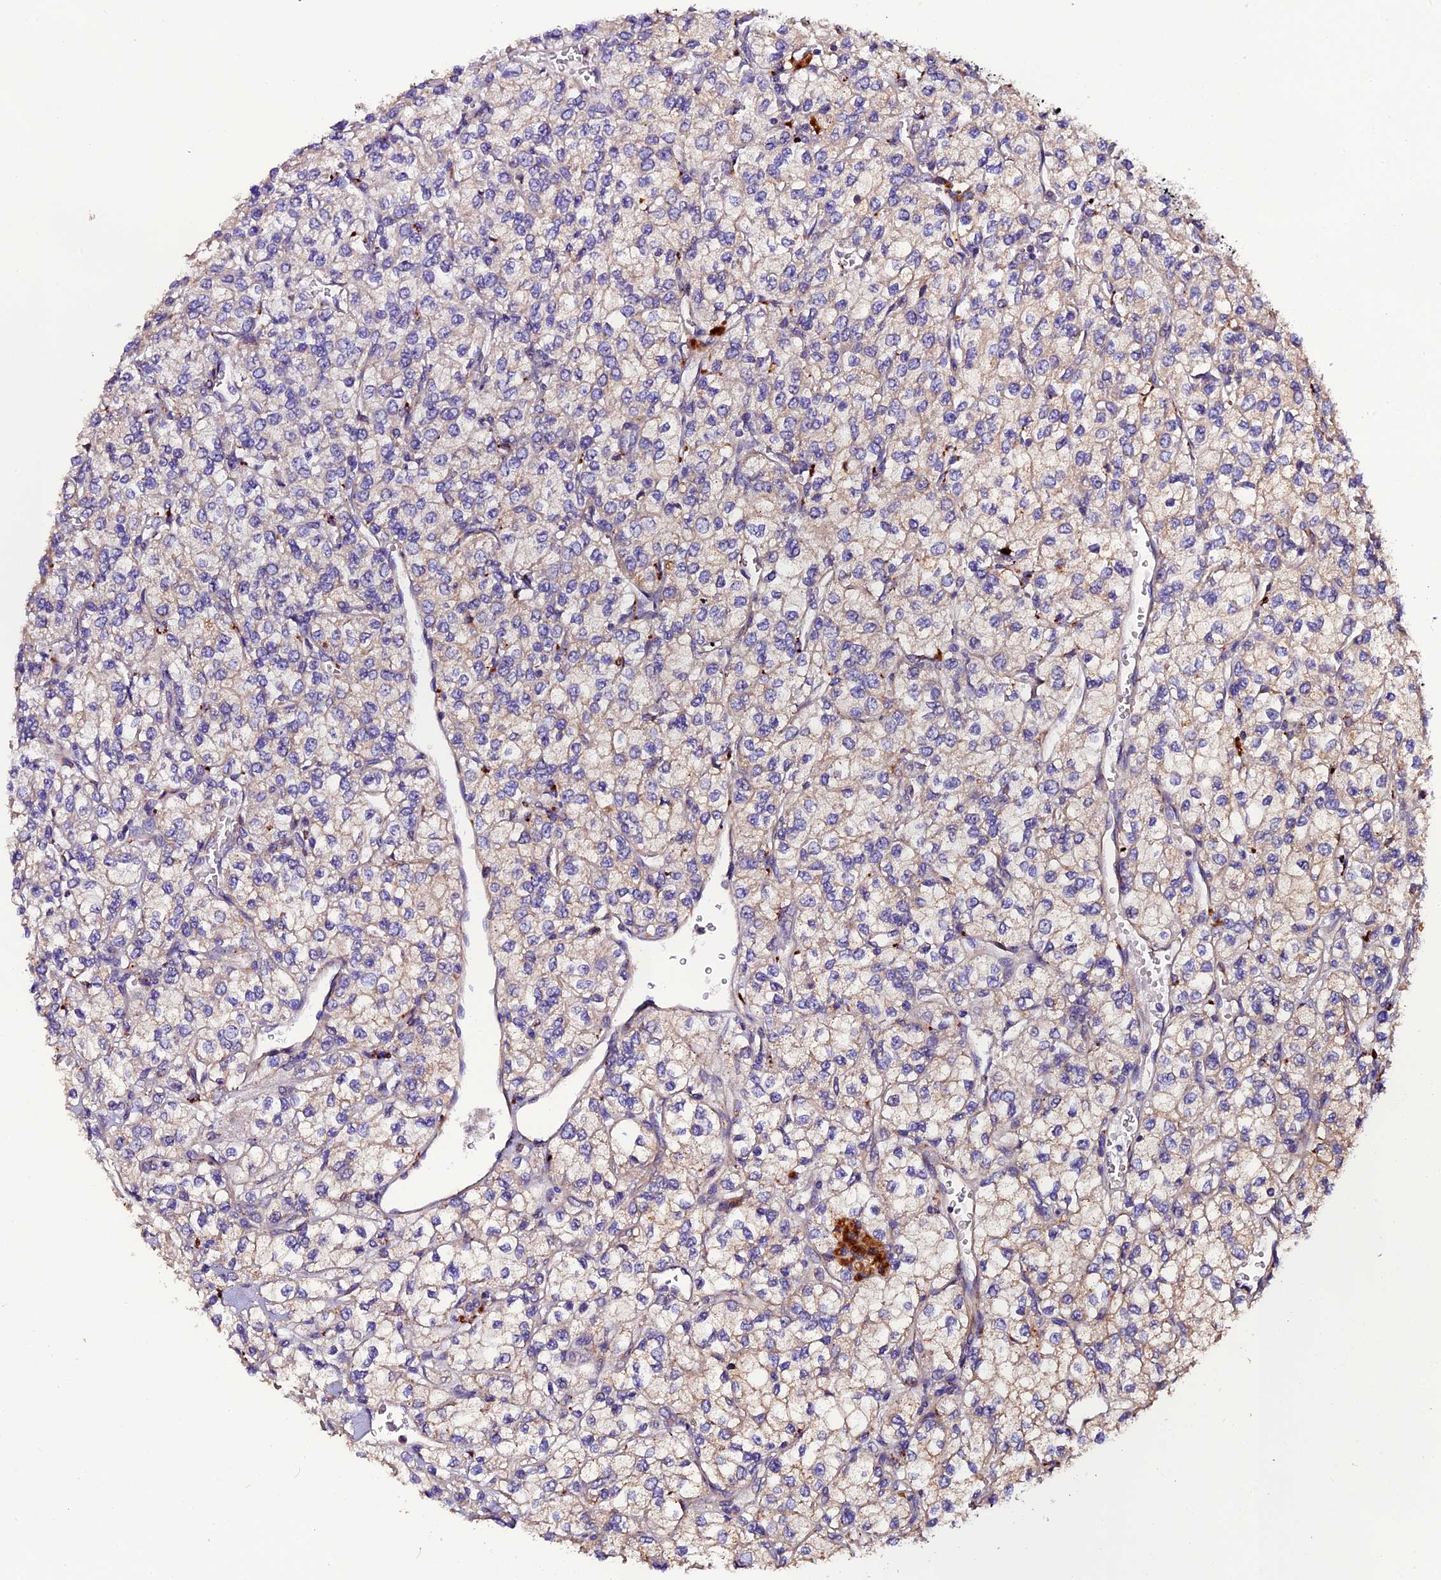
{"staining": {"intensity": "weak", "quantity": "25%-75%", "location": "cytoplasmic/membranous"}, "tissue": "renal cancer", "cell_type": "Tumor cells", "image_type": "cancer", "snomed": [{"axis": "morphology", "description": "Adenocarcinoma, NOS"}, {"axis": "topography", "description": "Kidney"}], "caption": "IHC of adenocarcinoma (renal) reveals low levels of weak cytoplasmic/membranous expression in approximately 25%-75% of tumor cells.", "gene": "CLN5", "patient": {"sex": "male", "age": 80}}